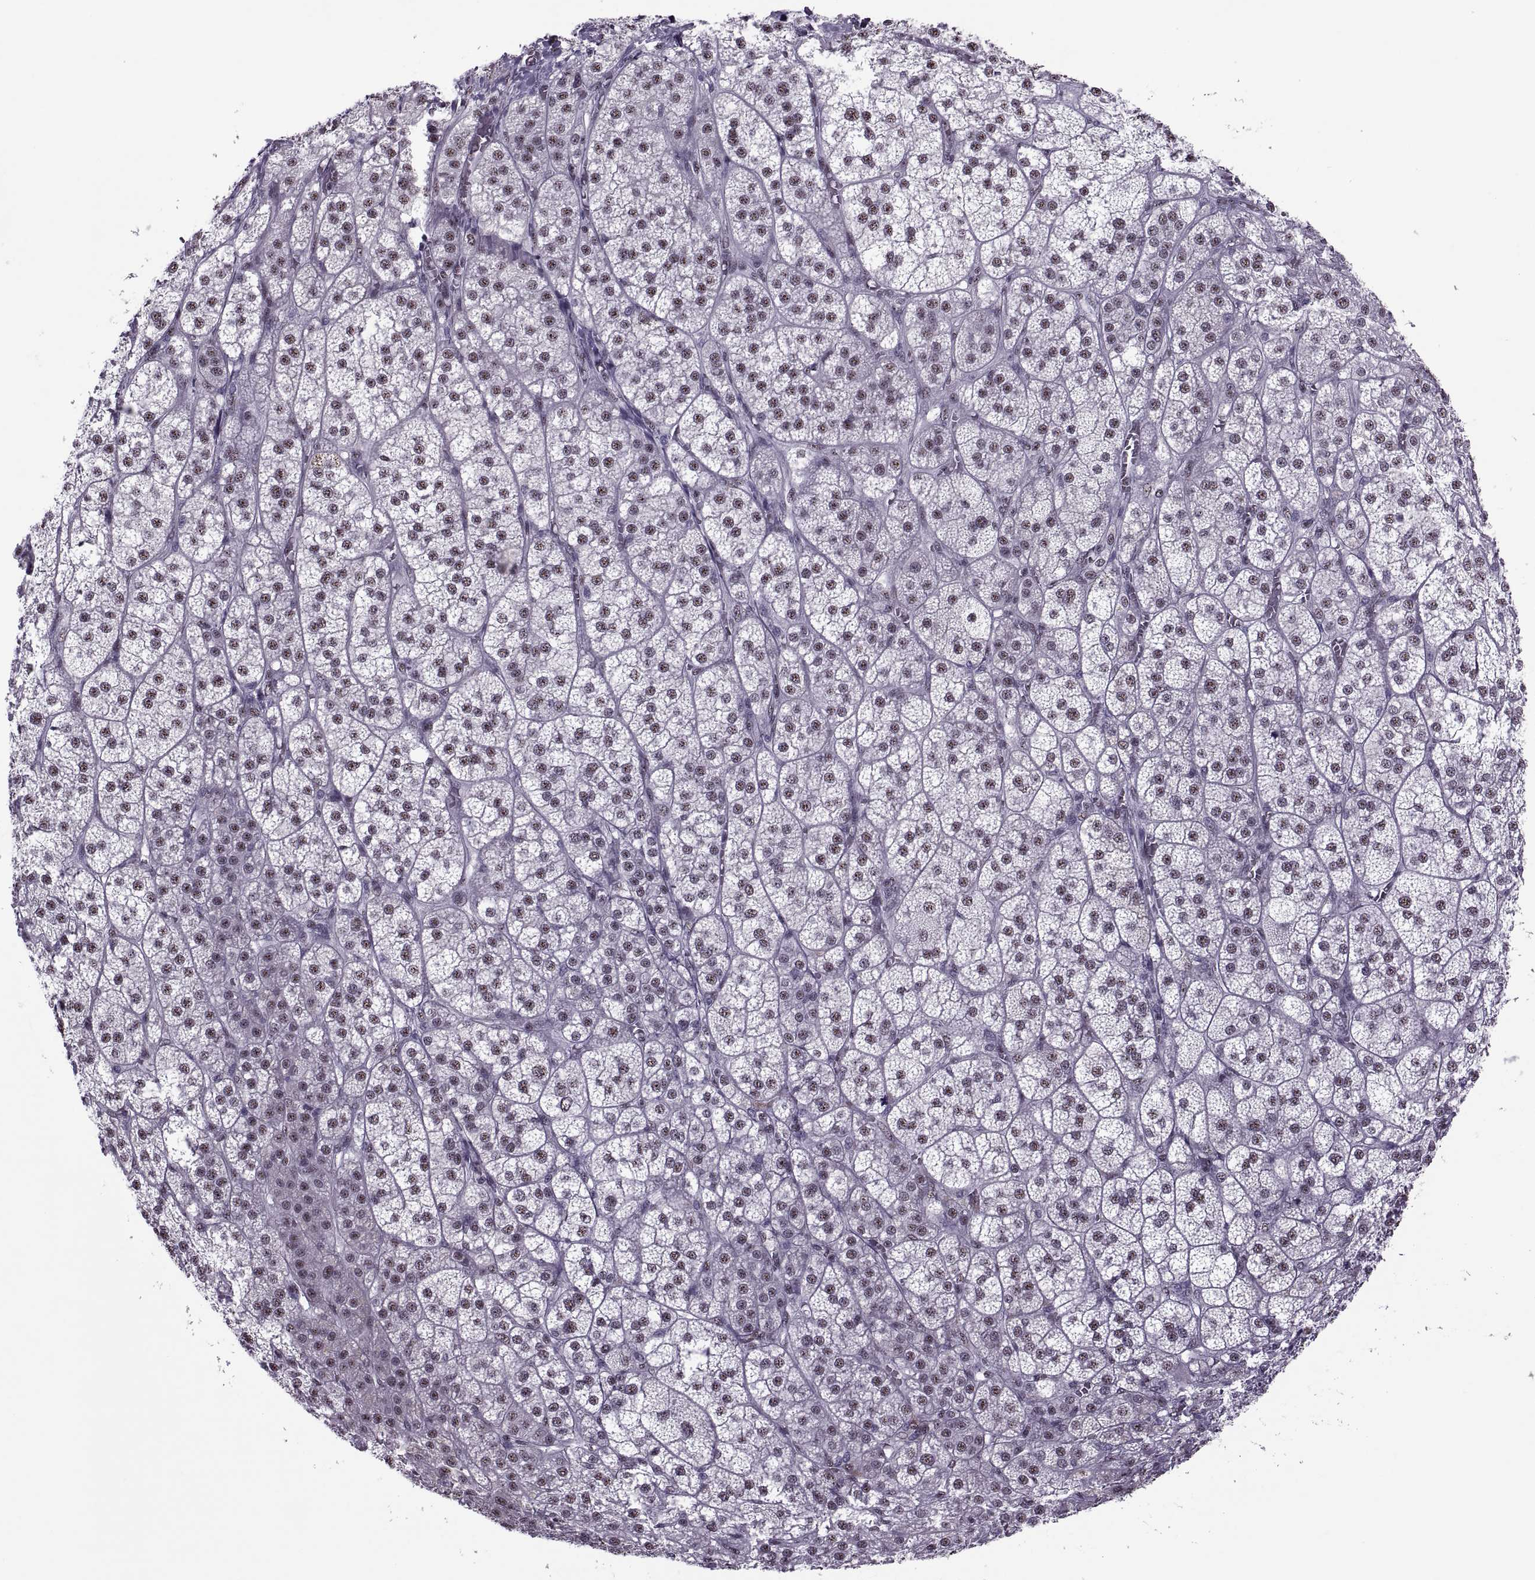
{"staining": {"intensity": "weak", "quantity": ">75%", "location": "nuclear"}, "tissue": "adrenal gland", "cell_type": "Glandular cells", "image_type": "normal", "snomed": [{"axis": "morphology", "description": "Normal tissue, NOS"}, {"axis": "topography", "description": "Adrenal gland"}], "caption": "This is an image of IHC staining of normal adrenal gland, which shows weak staining in the nuclear of glandular cells.", "gene": "MAGEA4", "patient": {"sex": "female", "age": 60}}